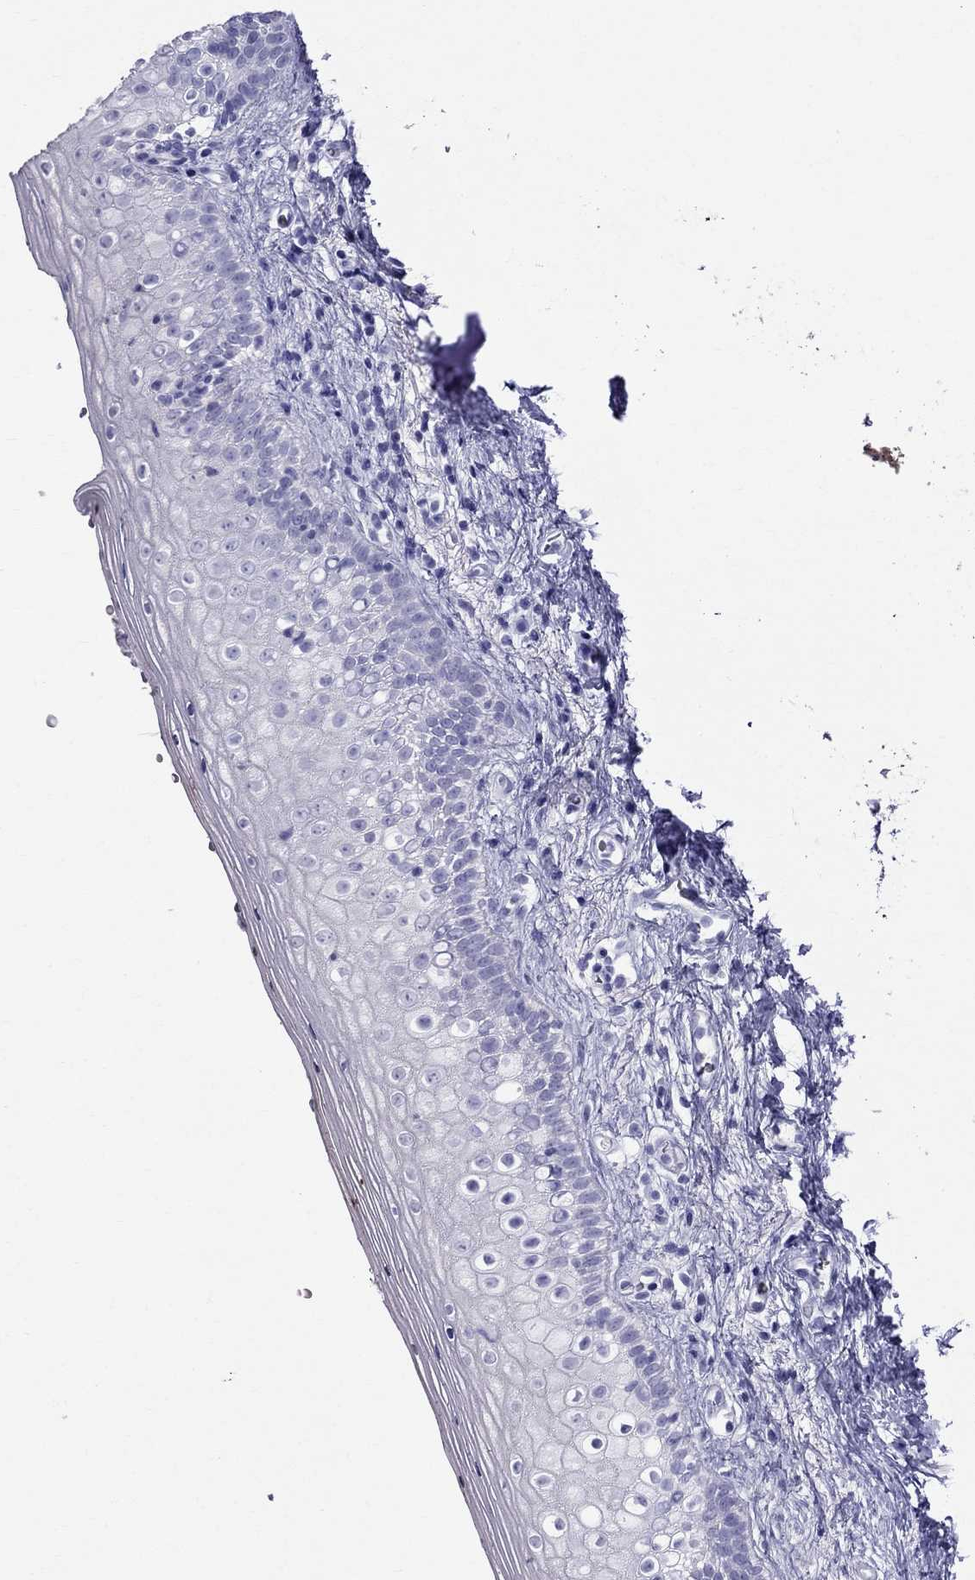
{"staining": {"intensity": "negative", "quantity": "none", "location": "none"}, "tissue": "vagina", "cell_type": "Squamous epithelial cells", "image_type": "normal", "snomed": [{"axis": "morphology", "description": "Normal tissue, NOS"}, {"axis": "topography", "description": "Vagina"}], "caption": "This is an IHC photomicrograph of benign vagina. There is no staining in squamous epithelial cells.", "gene": "DNAAF6", "patient": {"sex": "female", "age": 47}}